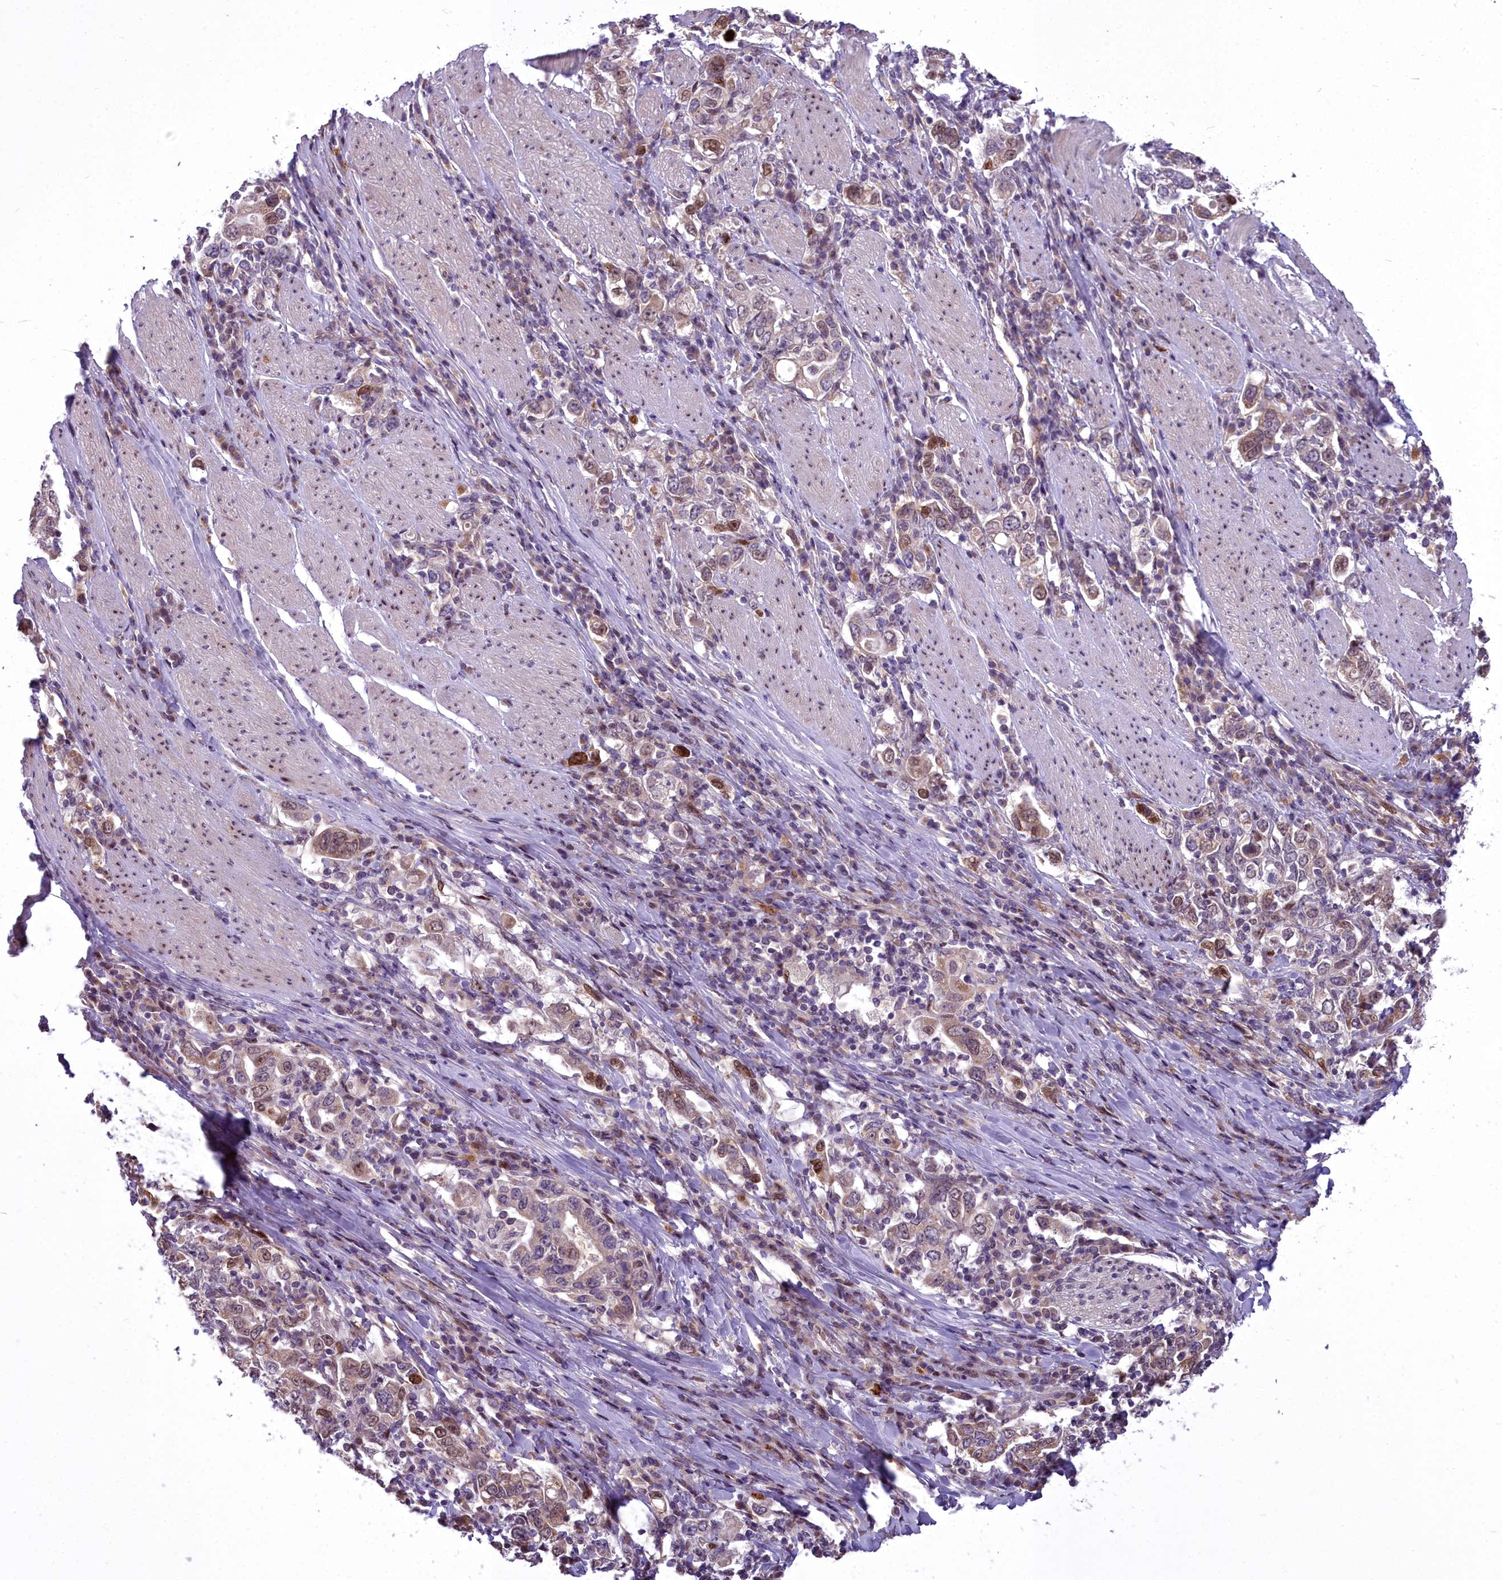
{"staining": {"intensity": "moderate", "quantity": "<25%", "location": "nuclear"}, "tissue": "stomach cancer", "cell_type": "Tumor cells", "image_type": "cancer", "snomed": [{"axis": "morphology", "description": "Adenocarcinoma, NOS"}, {"axis": "topography", "description": "Stomach, upper"}], "caption": "Immunohistochemical staining of adenocarcinoma (stomach) demonstrates low levels of moderate nuclear staining in about <25% of tumor cells.", "gene": "AP1M1", "patient": {"sex": "male", "age": 62}}